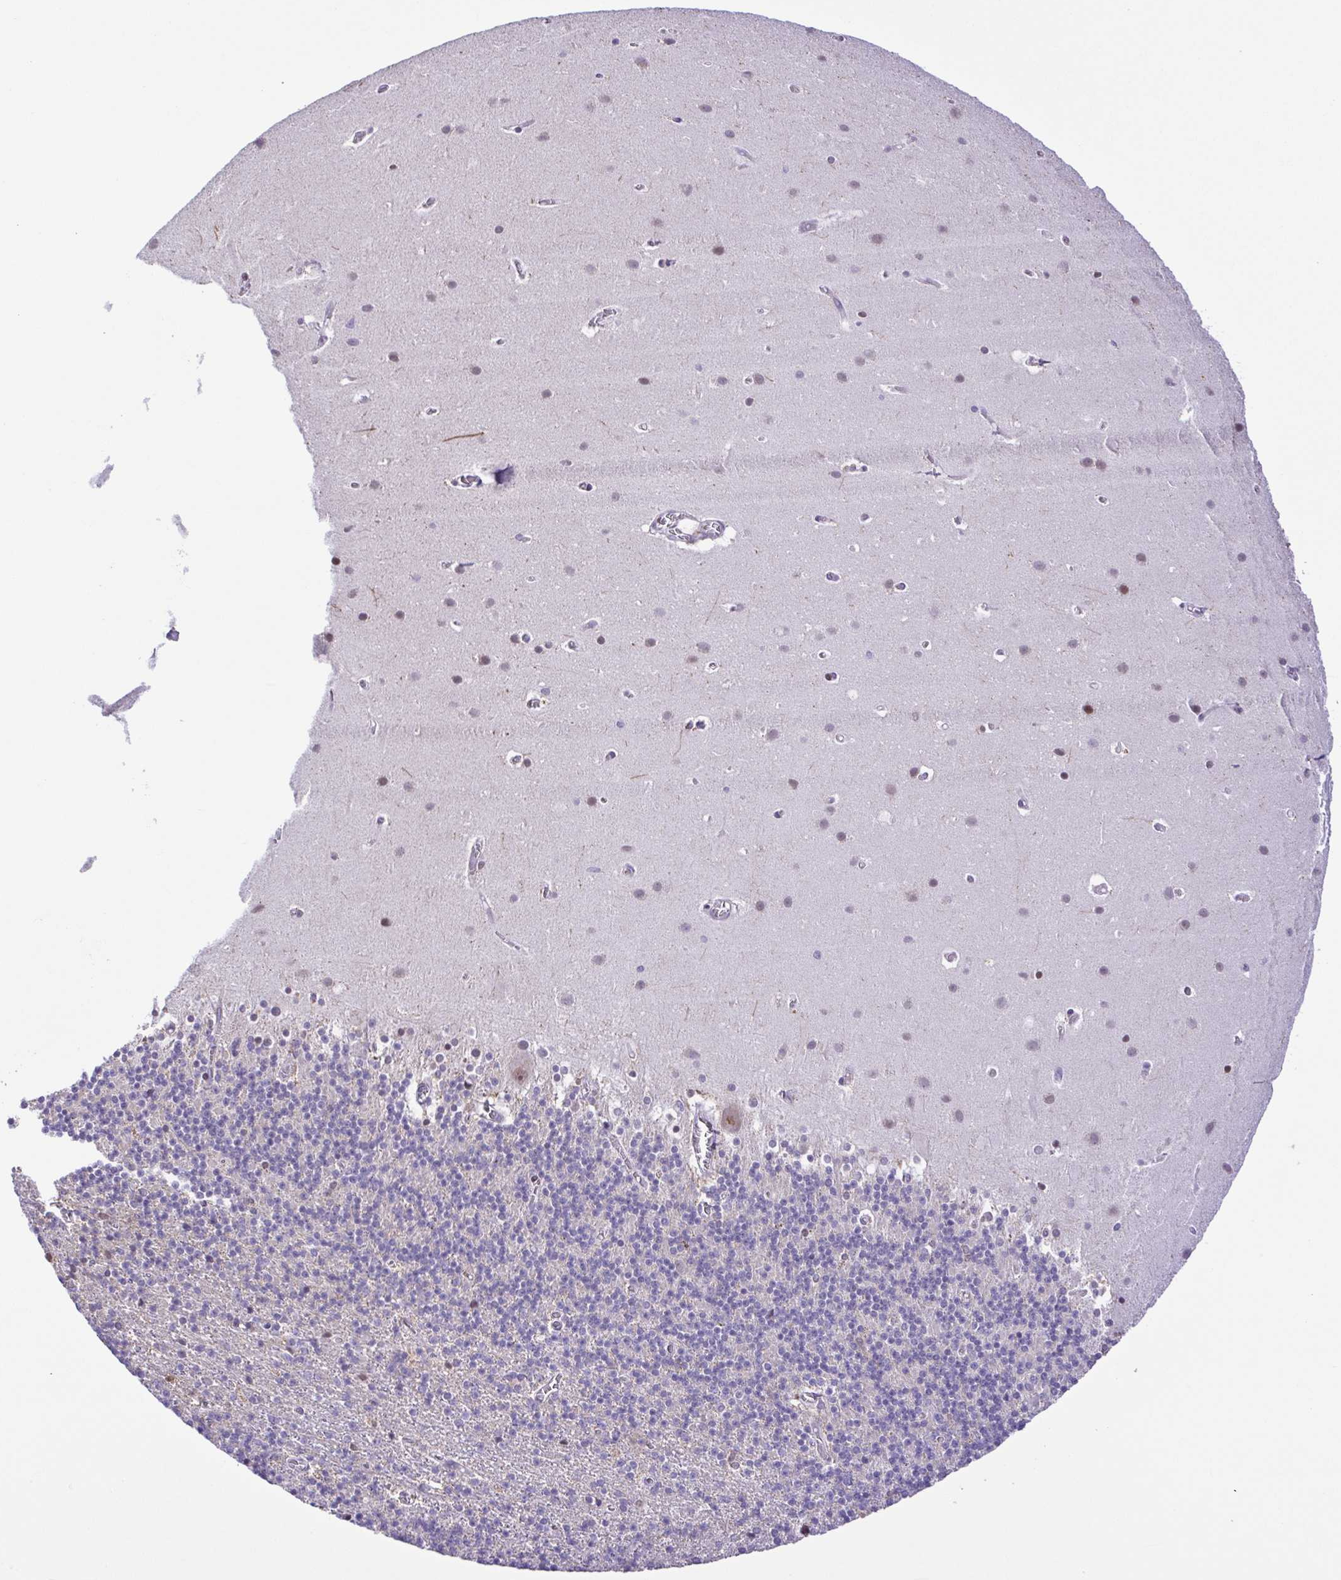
{"staining": {"intensity": "negative", "quantity": "none", "location": "none"}, "tissue": "cerebellum", "cell_type": "Cells in granular layer", "image_type": "normal", "snomed": [{"axis": "morphology", "description": "Normal tissue, NOS"}, {"axis": "topography", "description": "Cerebellum"}], "caption": "The photomicrograph shows no significant expression in cells in granular layer of cerebellum.", "gene": "ENSG00000286022", "patient": {"sex": "male", "age": 70}}